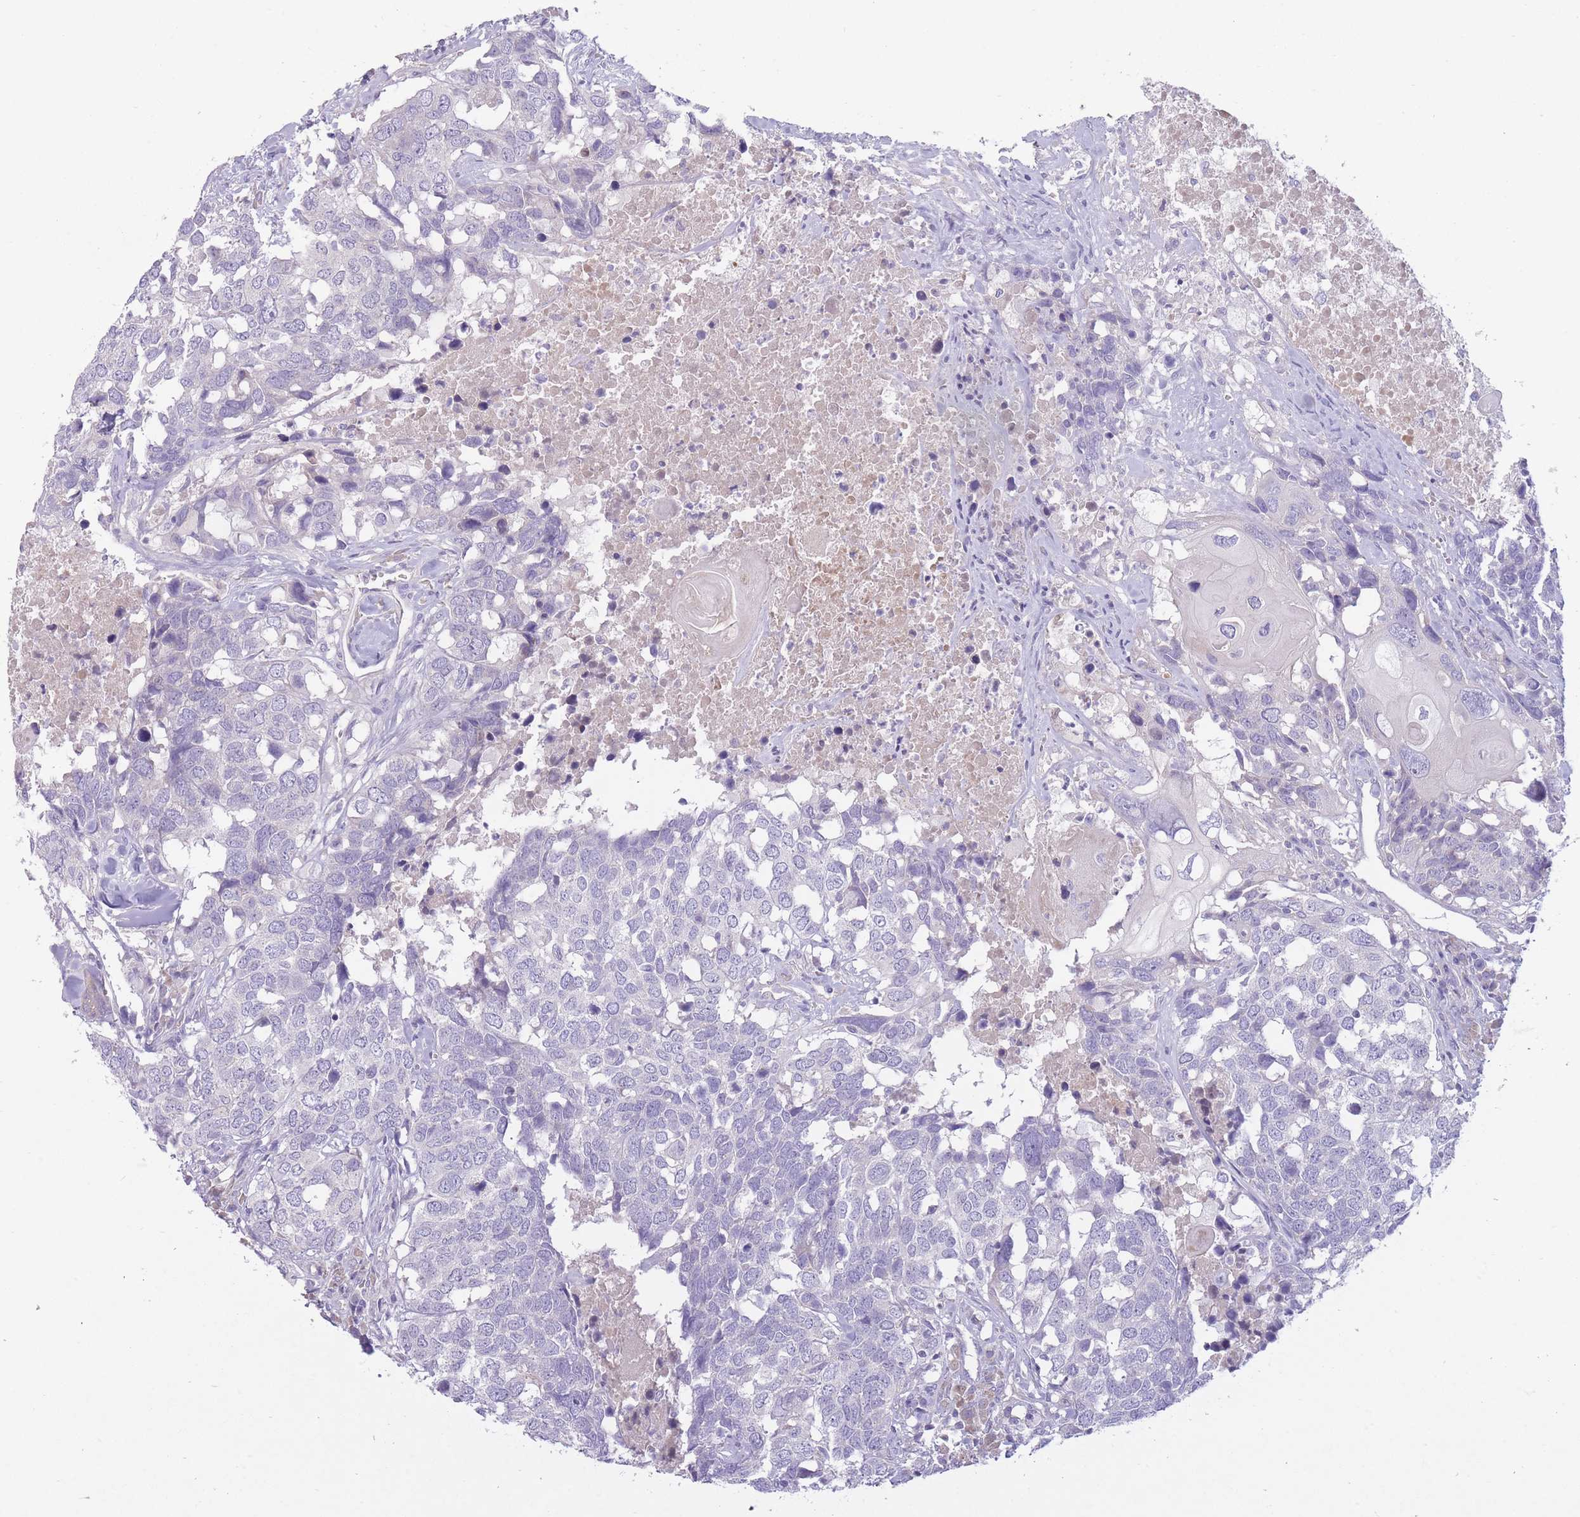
{"staining": {"intensity": "negative", "quantity": "none", "location": "none"}, "tissue": "head and neck cancer", "cell_type": "Tumor cells", "image_type": "cancer", "snomed": [{"axis": "morphology", "description": "Squamous cell carcinoma, NOS"}, {"axis": "topography", "description": "Head-Neck"}], "caption": "Tumor cells are negative for protein expression in human head and neck cancer (squamous cell carcinoma).", "gene": "PNPLA5", "patient": {"sex": "male", "age": 66}}